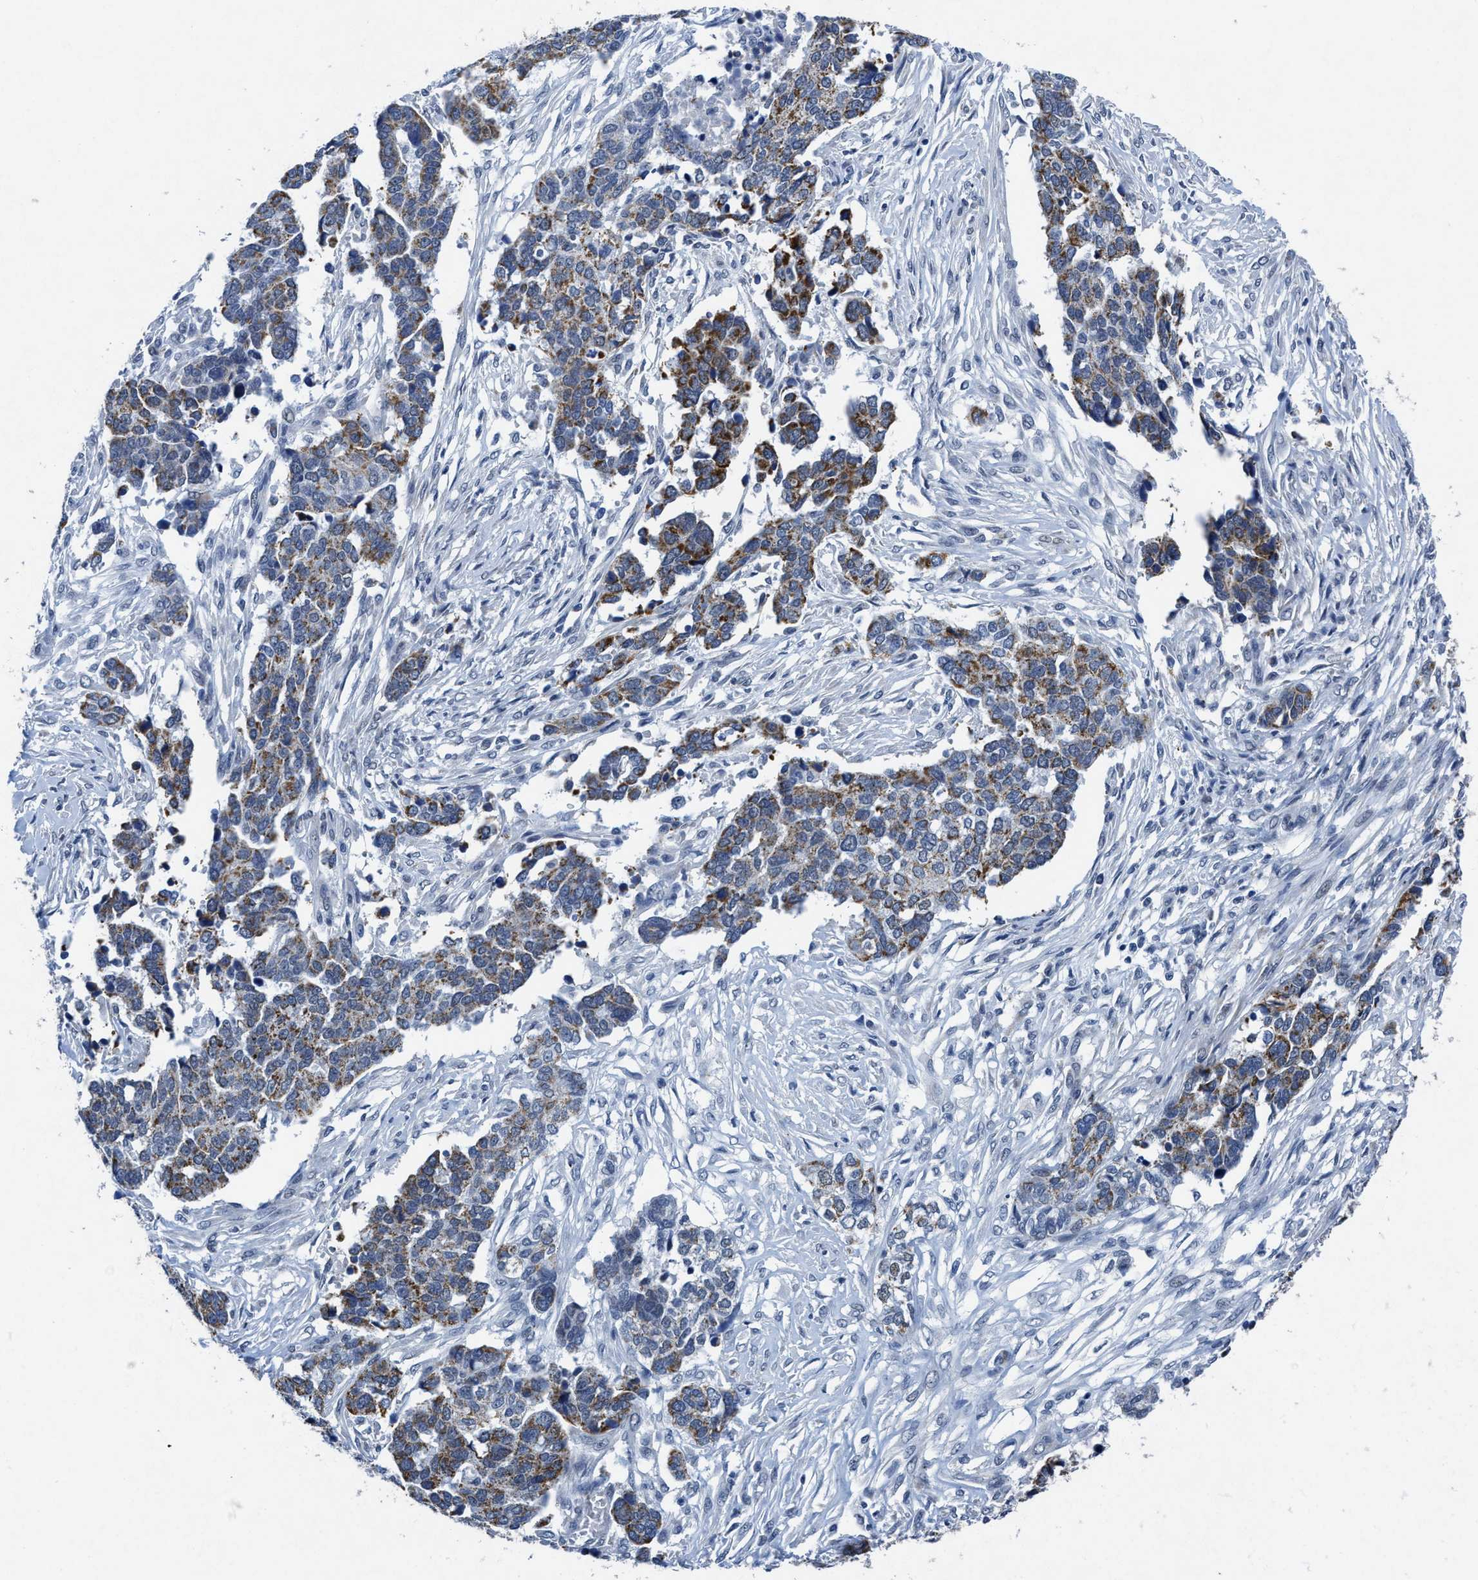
{"staining": {"intensity": "moderate", "quantity": ">75%", "location": "cytoplasmic/membranous"}, "tissue": "ovarian cancer", "cell_type": "Tumor cells", "image_type": "cancer", "snomed": [{"axis": "morphology", "description": "Cystadenocarcinoma, serous, NOS"}, {"axis": "topography", "description": "Ovary"}], "caption": "Tumor cells reveal medium levels of moderate cytoplasmic/membranous staining in about >75% of cells in human ovarian cancer.", "gene": "ID3", "patient": {"sex": "female", "age": 44}}